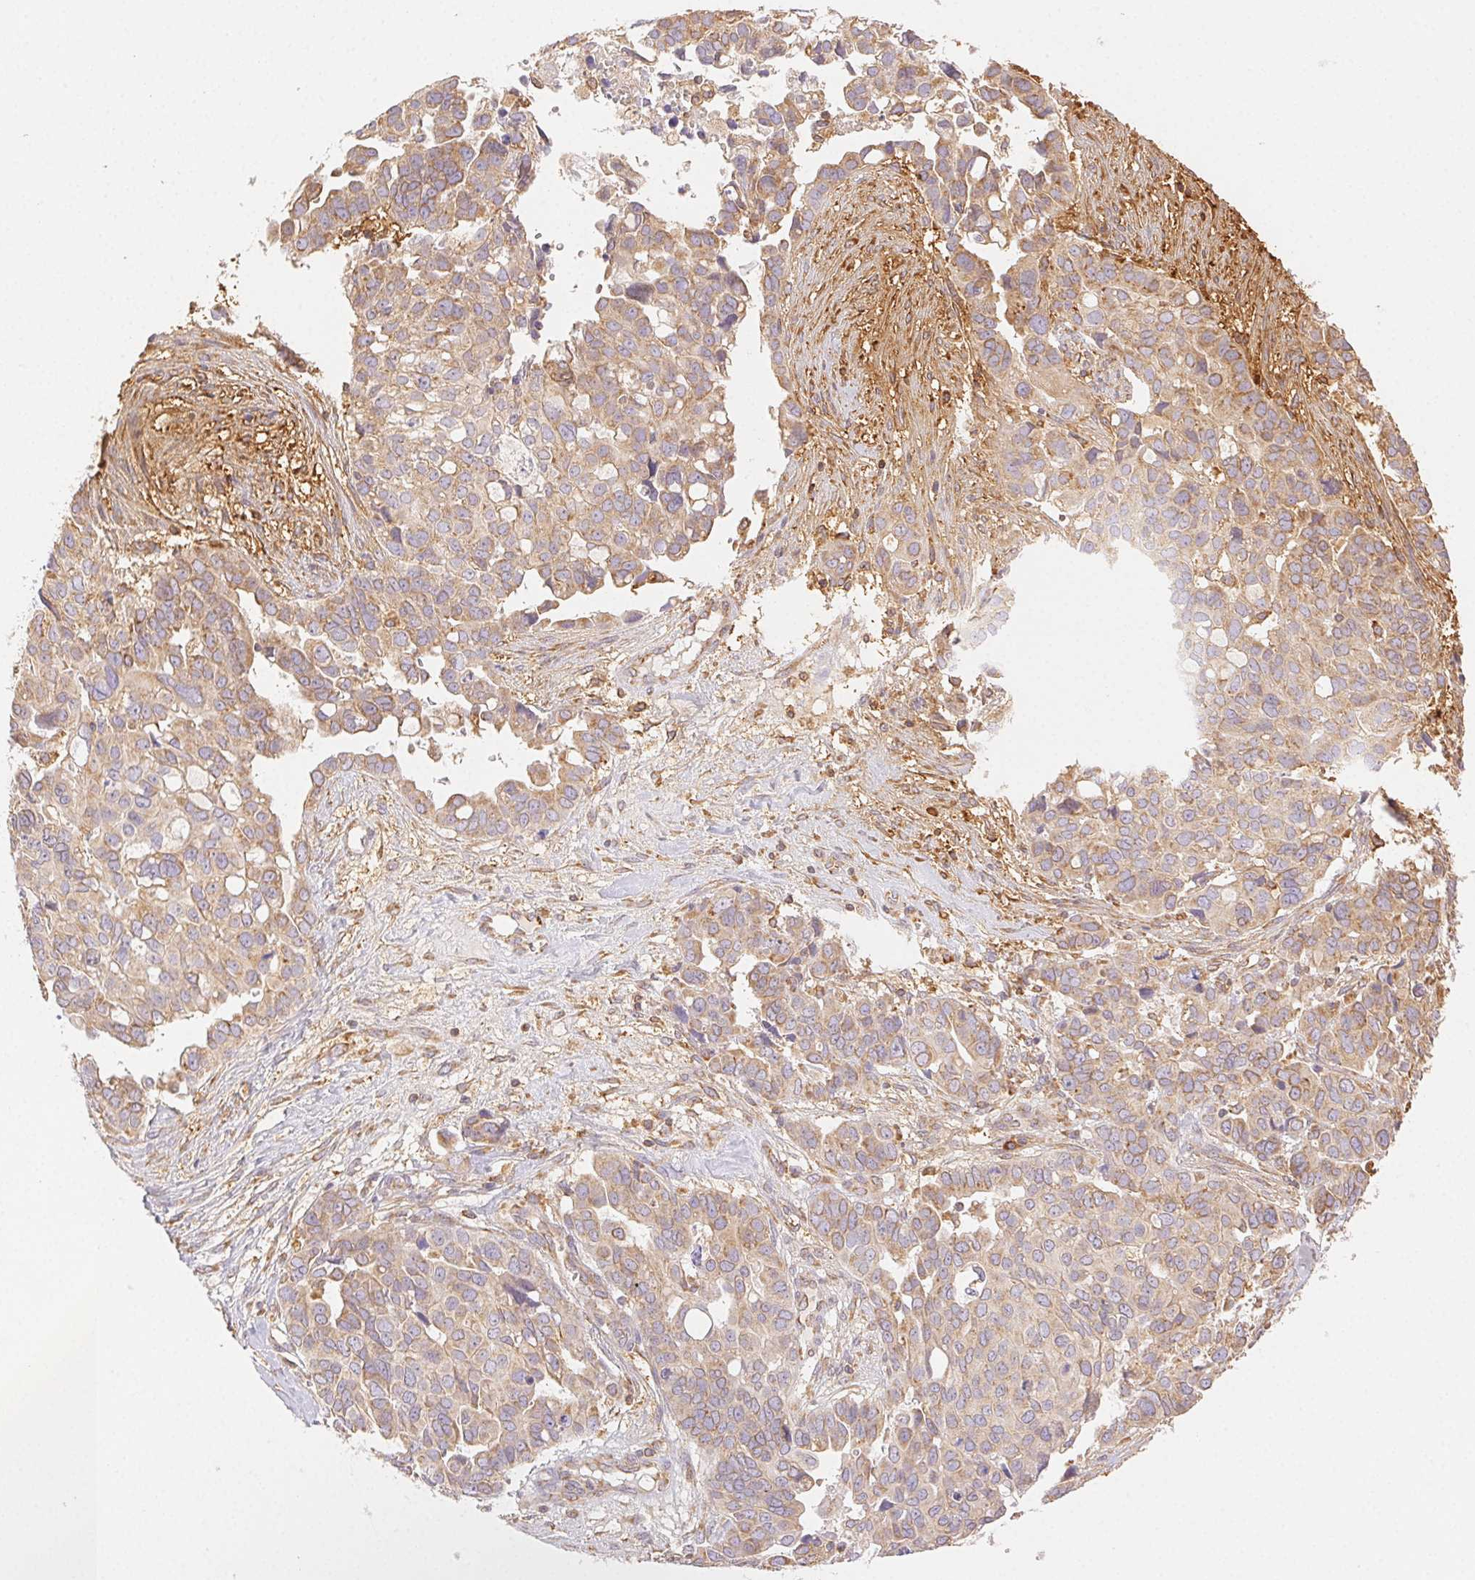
{"staining": {"intensity": "weak", "quantity": ">75%", "location": "cytoplasmic/membranous"}, "tissue": "ovarian cancer", "cell_type": "Tumor cells", "image_type": "cancer", "snomed": [{"axis": "morphology", "description": "Carcinoma, endometroid"}, {"axis": "topography", "description": "Ovary"}], "caption": "Immunohistochemical staining of human ovarian cancer exhibits low levels of weak cytoplasmic/membranous expression in approximately >75% of tumor cells.", "gene": "ENTREP1", "patient": {"sex": "female", "age": 78}}